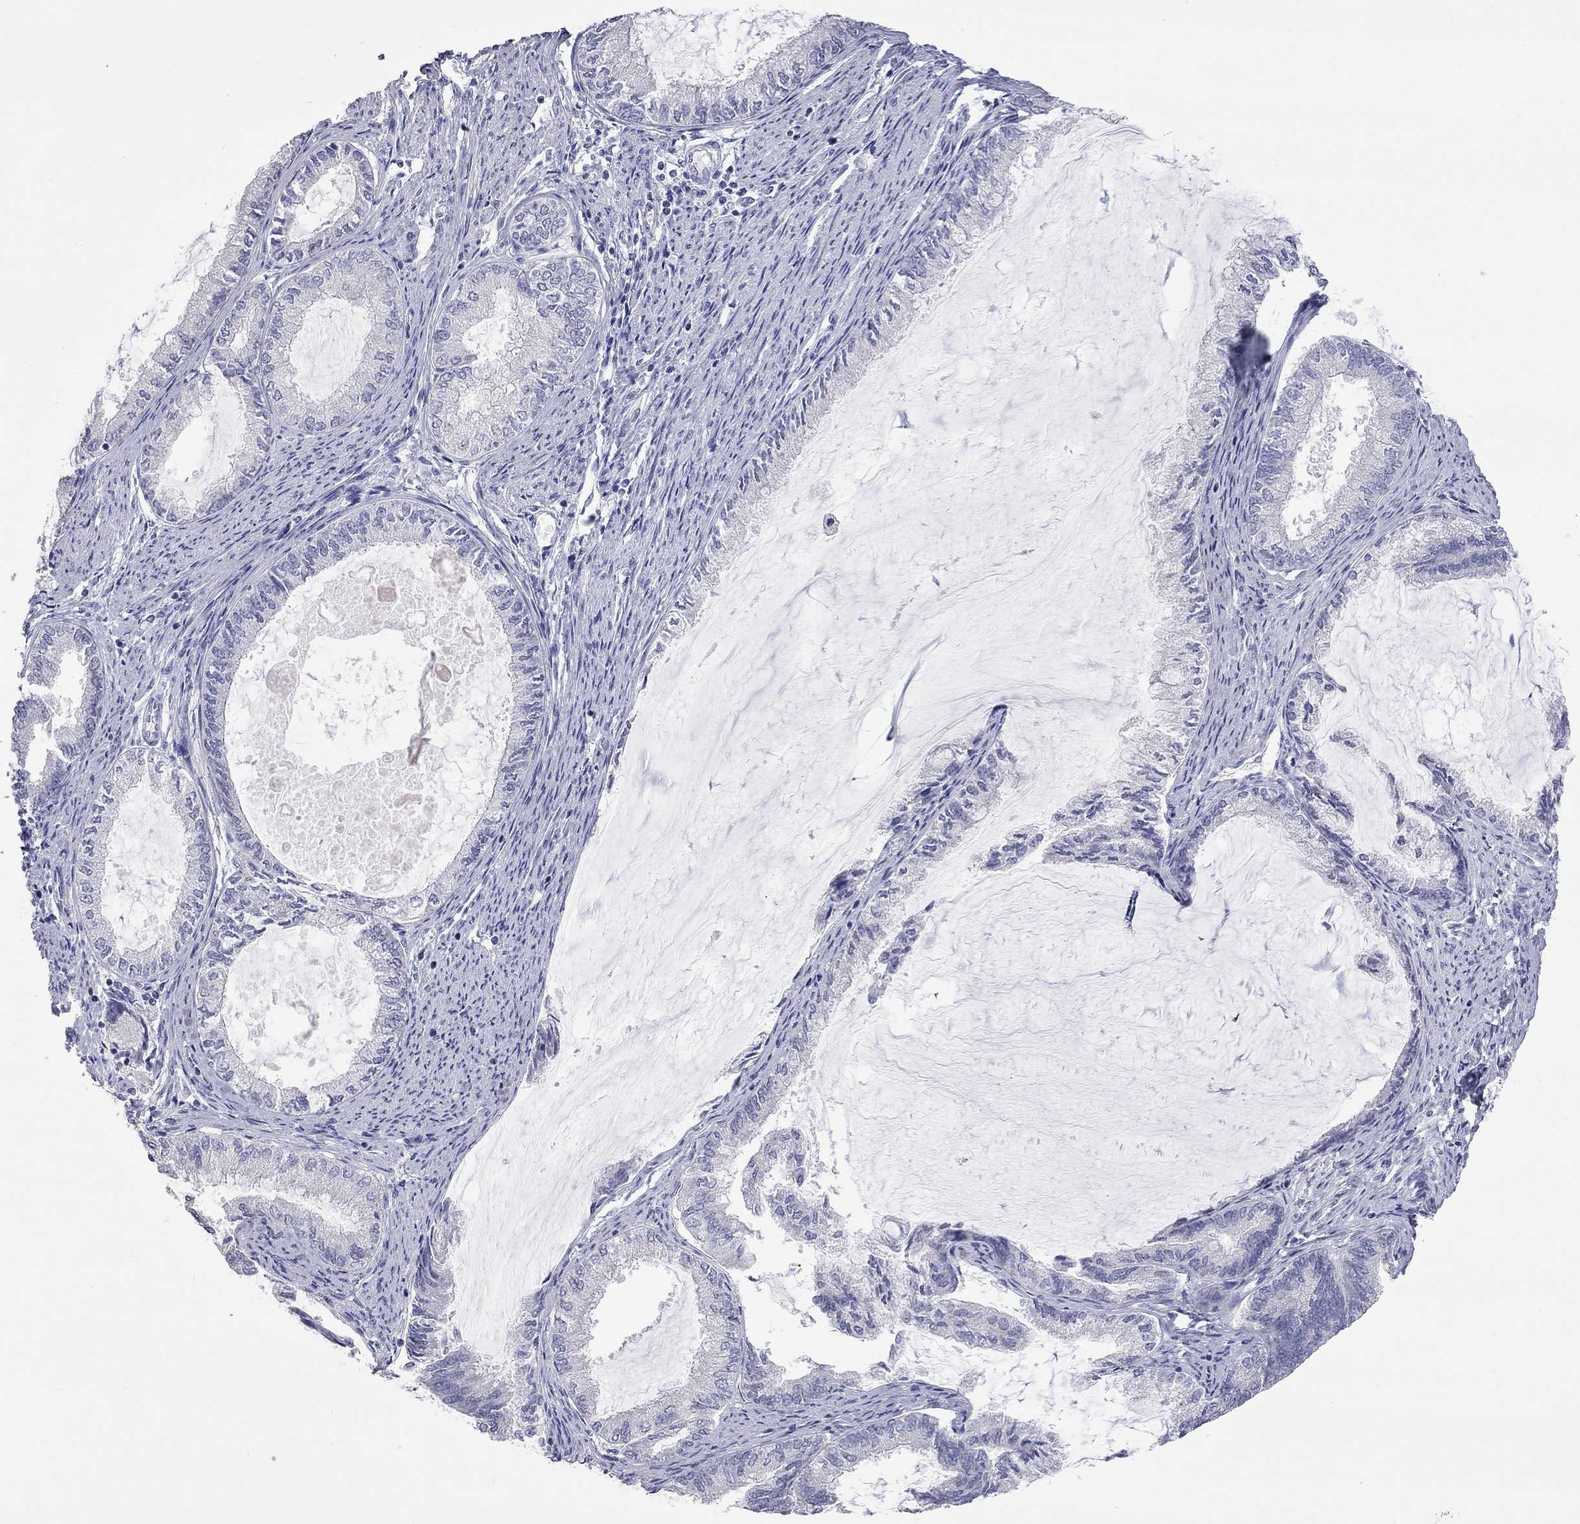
{"staining": {"intensity": "negative", "quantity": "none", "location": "none"}, "tissue": "endometrial cancer", "cell_type": "Tumor cells", "image_type": "cancer", "snomed": [{"axis": "morphology", "description": "Adenocarcinoma, NOS"}, {"axis": "topography", "description": "Endometrium"}], "caption": "High power microscopy micrograph of an IHC image of endometrial cancer, revealing no significant expression in tumor cells. Brightfield microscopy of immunohistochemistry (IHC) stained with DAB (3,3'-diaminobenzidine) (brown) and hematoxylin (blue), captured at high magnification.", "gene": "OPRK1", "patient": {"sex": "female", "age": 86}}